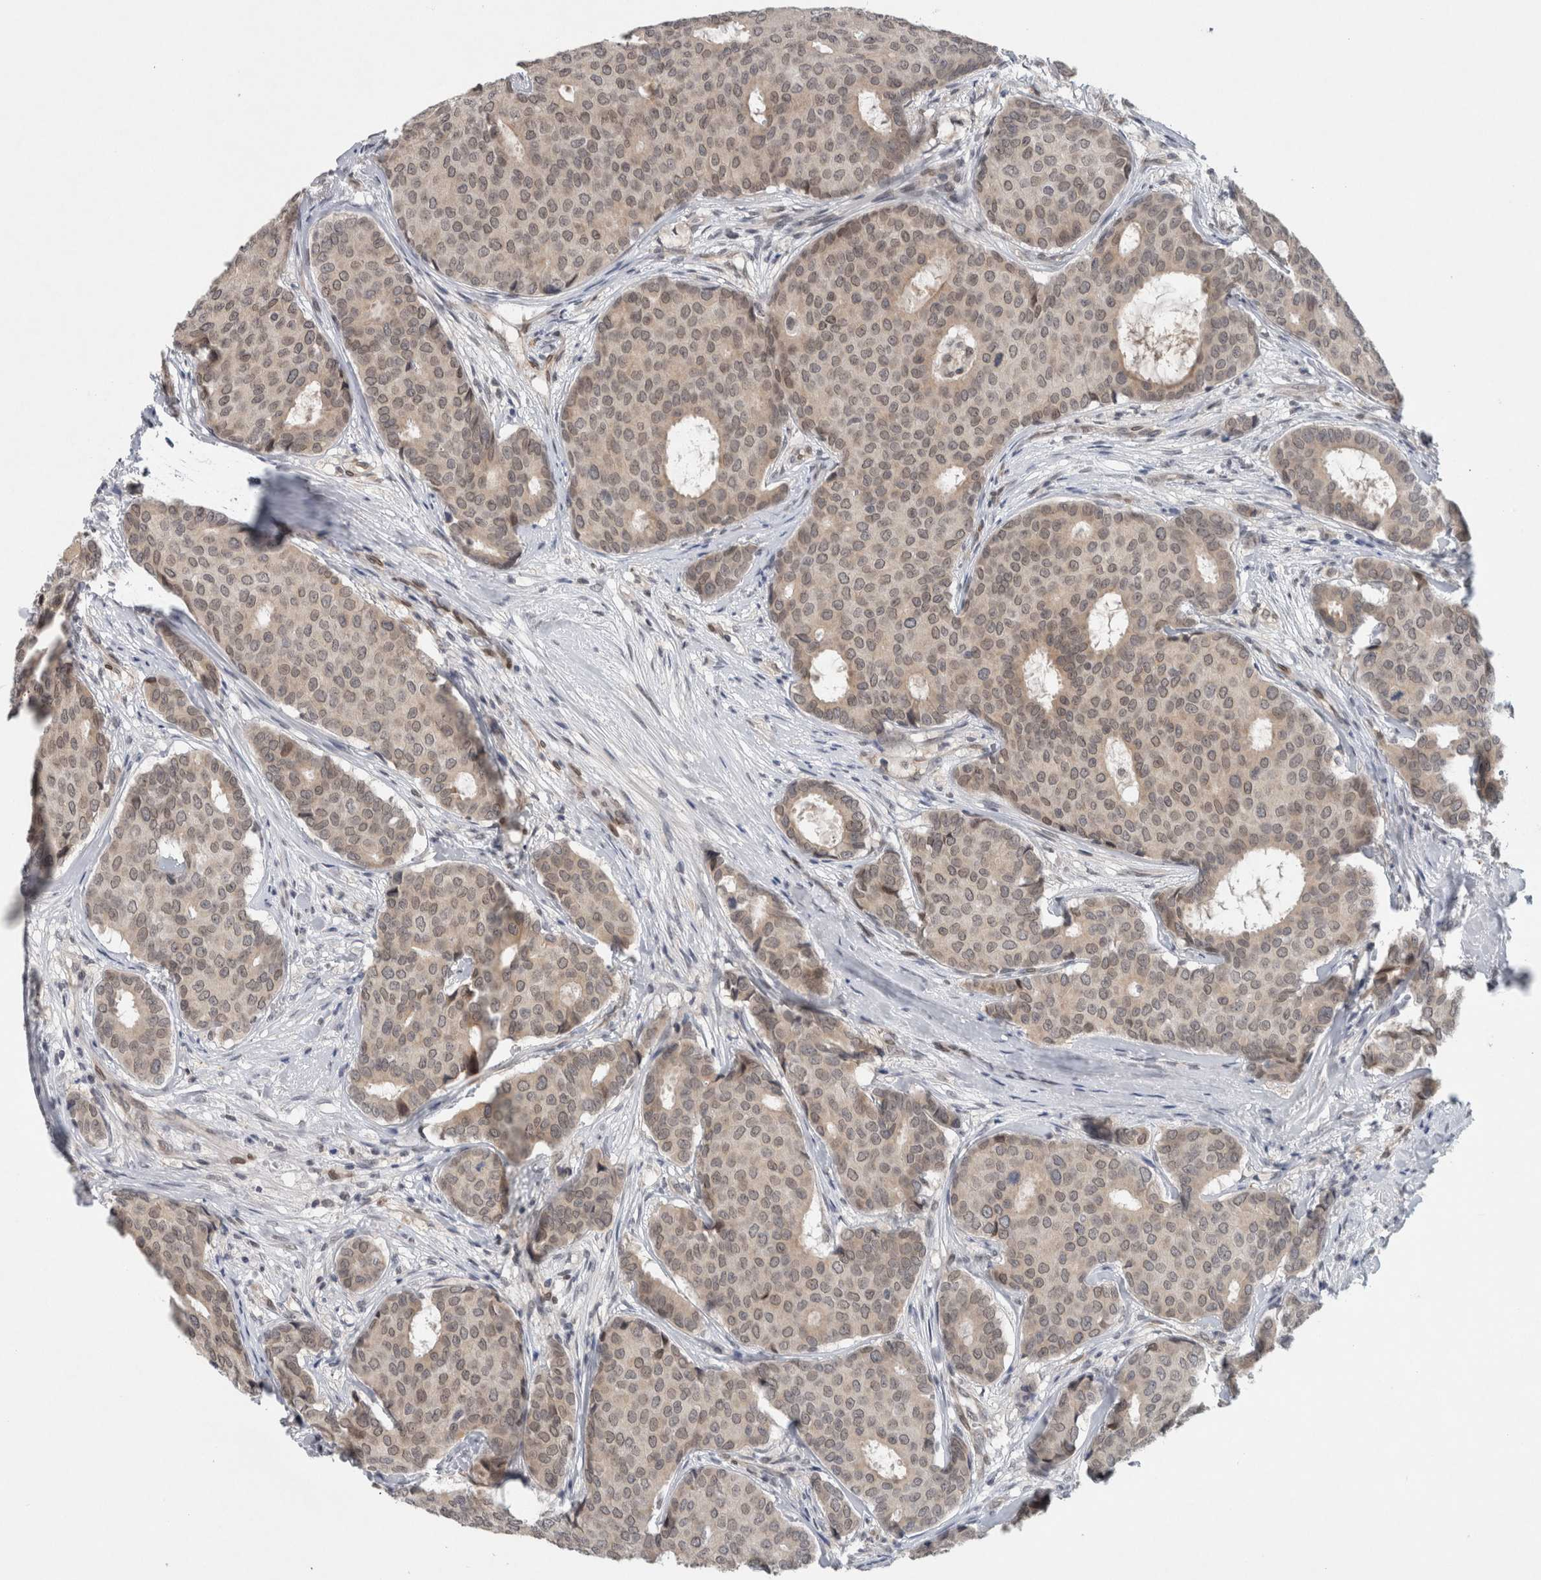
{"staining": {"intensity": "weak", "quantity": "<25%", "location": "cytoplasmic/membranous,nuclear"}, "tissue": "breast cancer", "cell_type": "Tumor cells", "image_type": "cancer", "snomed": [{"axis": "morphology", "description": "Duct carcinoma"}, {"axis": "topography", "description": "Breast"}], "caption": "This is a image of IHC staining of breast cancer (invasive ductal carcinoma), which shows no staining in tumor cells.", "gene": "PRXL2A", "patient": {"sex": "female", "age": 75}}